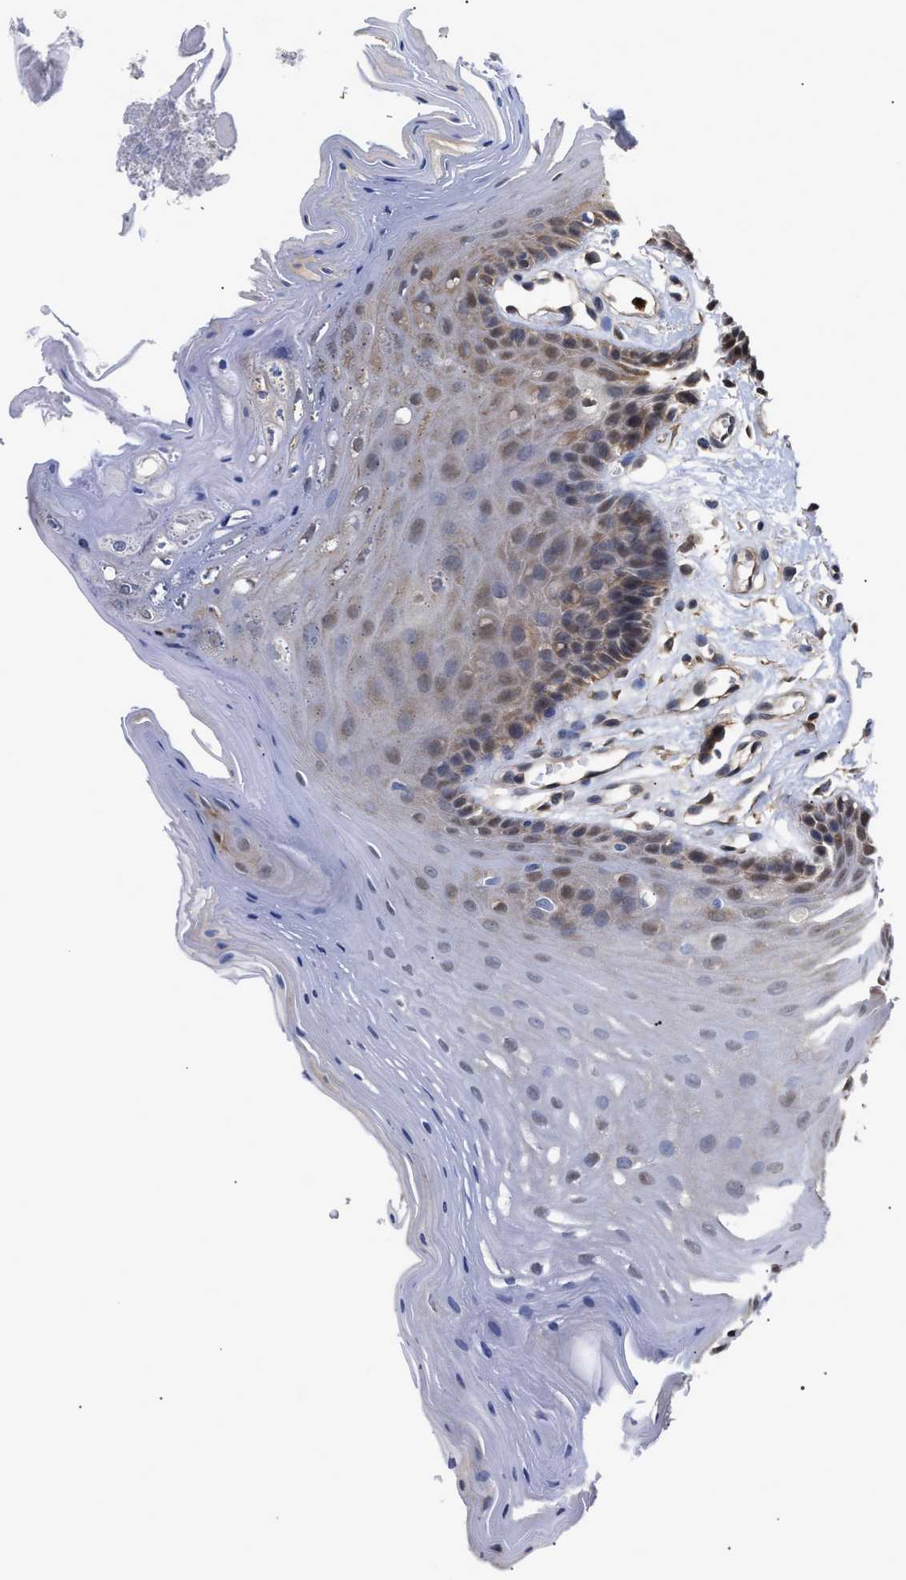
{"staining": {"intensity": "weak", "quantity": "25%-75%", "location": "cytoplasmic/membranous"}, "tissue": "oral mucosa", "cell_type": "Squamous epithelial cells", "image_type": "normal", "snomed": [{"axis": "morphology", "description": "Normal tissue, NOS"}, {"axis": "morphology", "description": "Squamous cell carcinoma, NOS"}, {"axis": "topography", "description": "Oral tissue"}, {"axis": "topography", "description": "Head-Neck"}], "caption": "Oral mucosa stained with DAB (3,3'-diaminobenzidine) IHC exhibits low levels of weak cytoplasmic/membranous staining in approximately 25%-75% of squamous epithelial cells. Nuclei are stained in blue.", "gene": "KLHDC1", "patient": {"sex": "male", "age": 71}}